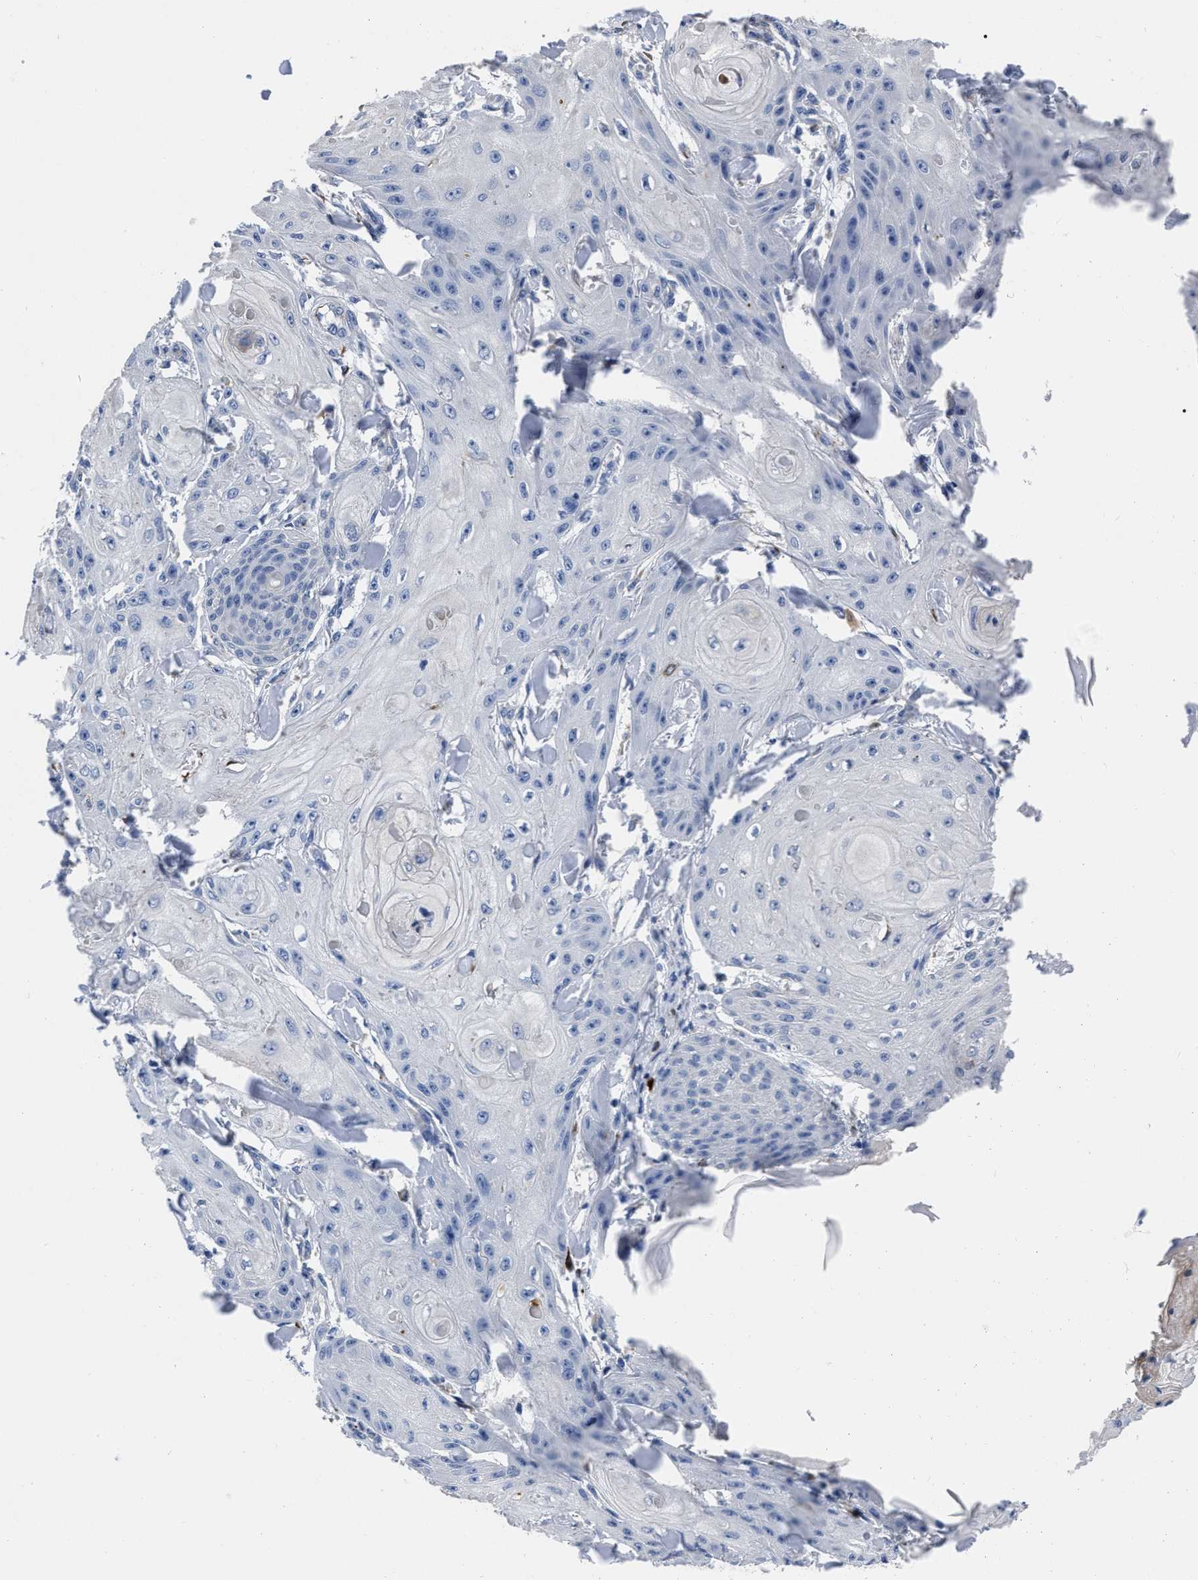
{"staining": {"intensity": "negative", "quantity": "none", "location": "none"}, "tissue": "skin cancer", "cell_type": "Tumor cells", "image_type": "cancer", "snomed": [{"axis": "morphology", "description": "Squamous cell carcinoma, NOS"}, {"axis": "topography", "description": "Skin"}], "caption": "Image shows no protein expression in tumor cells of skin cancer tissue.", "gene": "OR10G3", "patient": {"sex": "male", "age": 74}}